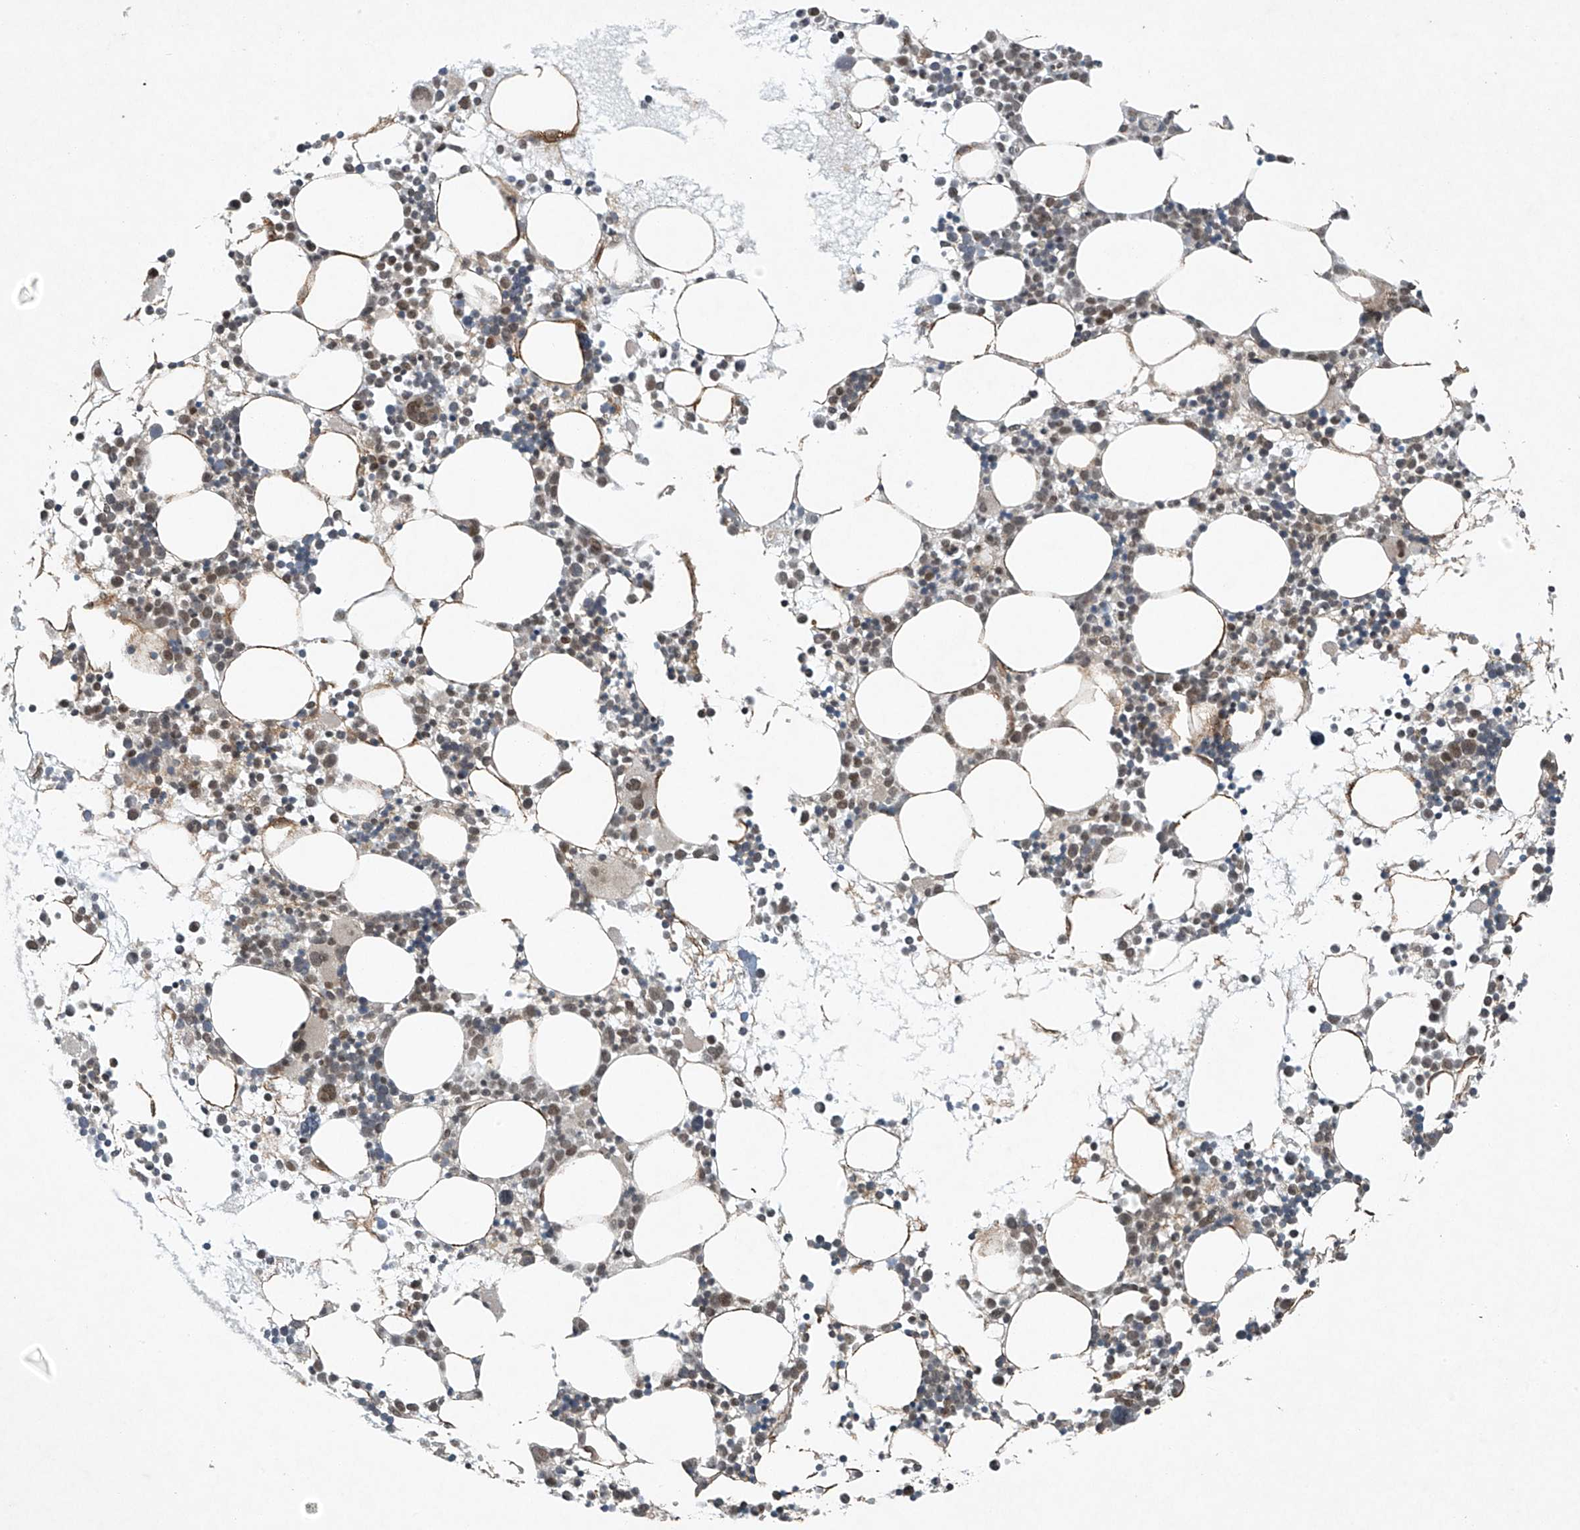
{"staining": {"intensity": "moderate", "quantity": "<25%", "location": "nuclear"}, "tissue": "bone marrow", "cell_type": "Hematopoietic cells", "image_type": "normal", "snomed": [{"axis": "morphology", "description": "Normal tissue, NOS"}, {"axis": "topography", "description": "Bone marrow"}], "caption": "Immunohistochemical staining of unremarkable human bone marrow exhibits <25% levels of moderate nuclear protein expression in about <25% of hematopoietic cells. (Stains: DAB (3,3'-diaminobenzidine) in brown, nuclei in blue, Microscopy: brightfield microscopy at high magnification).", "gene": "TAF8", "patient": {"sex": "female", "age": 62}}